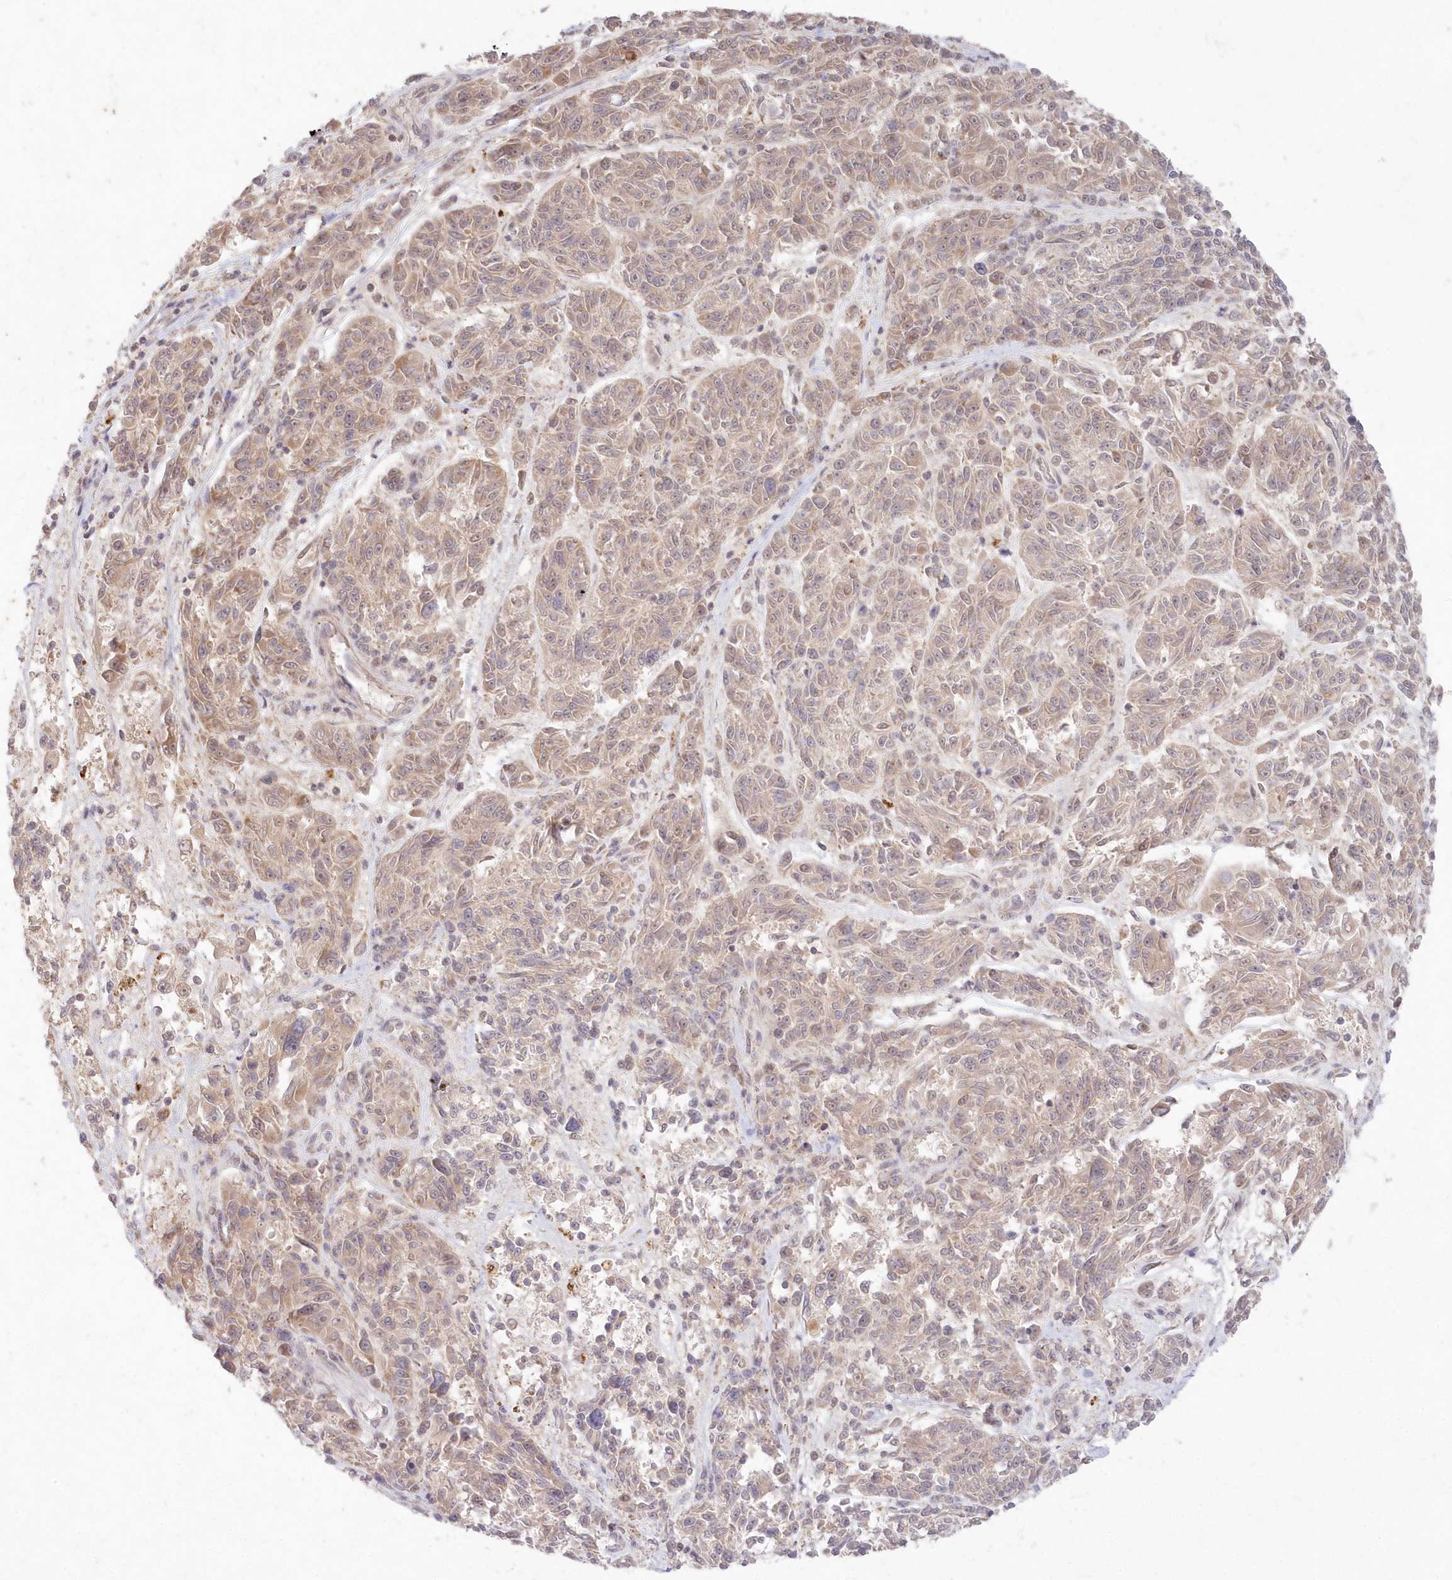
{"staining": {"intensity": "weak", "quantity": "<25%", "location": "cytoplasmic/membranous"}, "tissue": "melanoma", "cell_type": "Tumor cells", "image_type": "cancer", "snomed": [{"axis": "morphology", "description": "Malignant melanoma, NOS"}, {"axis": "topography", "description": "Skin"}], "caption": "The micrograph demonstrates no staining of tumor cells in melanoma. The staining is performed using DAB (3,3'-diaminobenzidine) brown chromogen with nuclei counter-stained in using hematoxylin.", "gene": "ASCC1", "patient": {"sex": "male", "age": 53}}